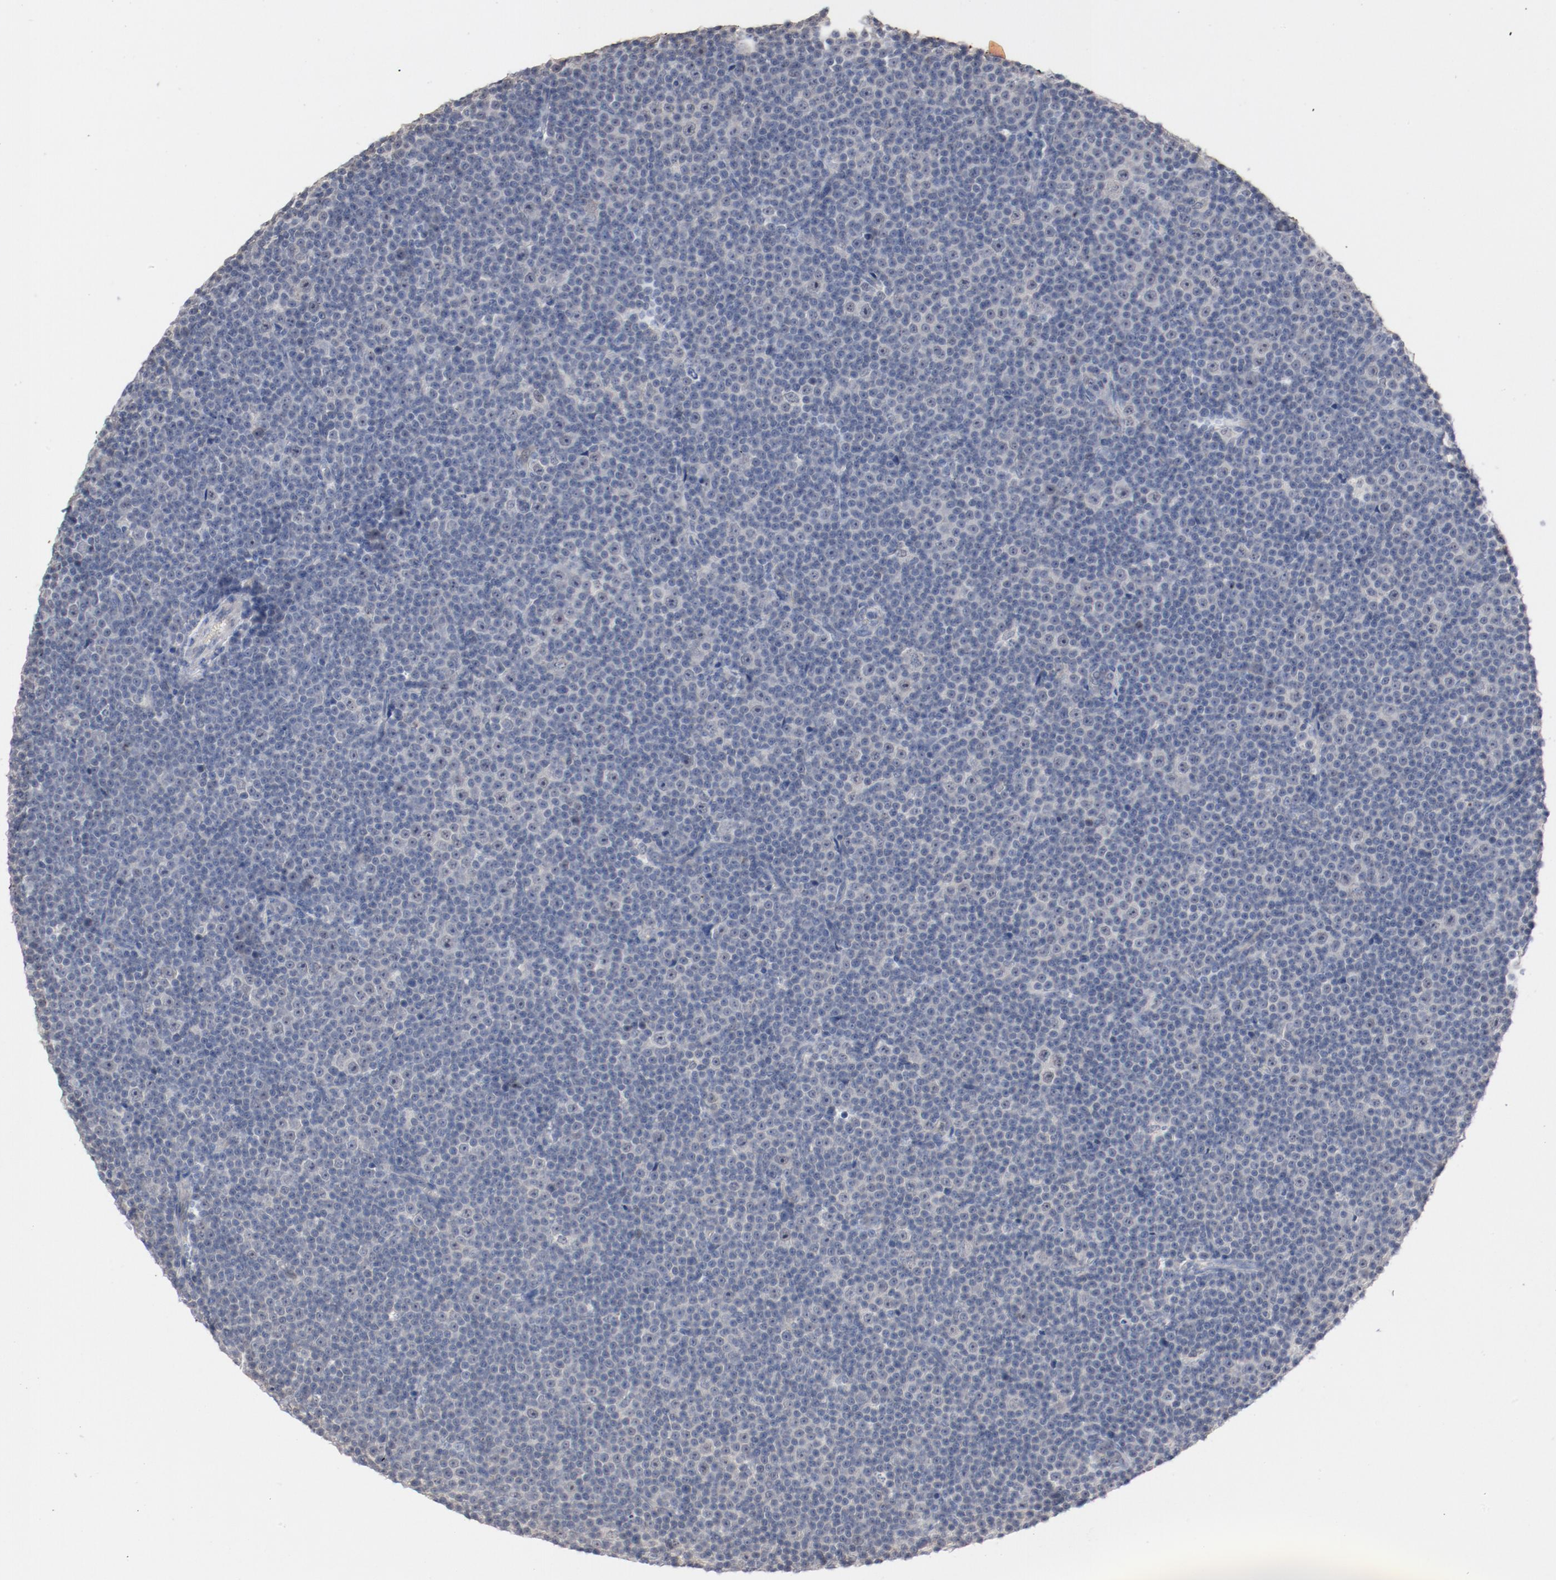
{"staining": {"intensity": "negative", "quantity": "none", "location": "none"}, "tissue": "lymphoma", "cell_type": "Tumor cells", "image_type": "cancer", "snomed": [{"axis": "morphology", "description": "Malignant lymphoma, non-Hodgkin's type, Low grade"}, {"axis": "topography", "description": "Lymph node"}], "caption": "A photomicrograph of lymphoma stained for a protein demonstrates no brown staining in tumor cells.", "gene": "ERICH1", "patient": {"sex": "female", "age": 67}}